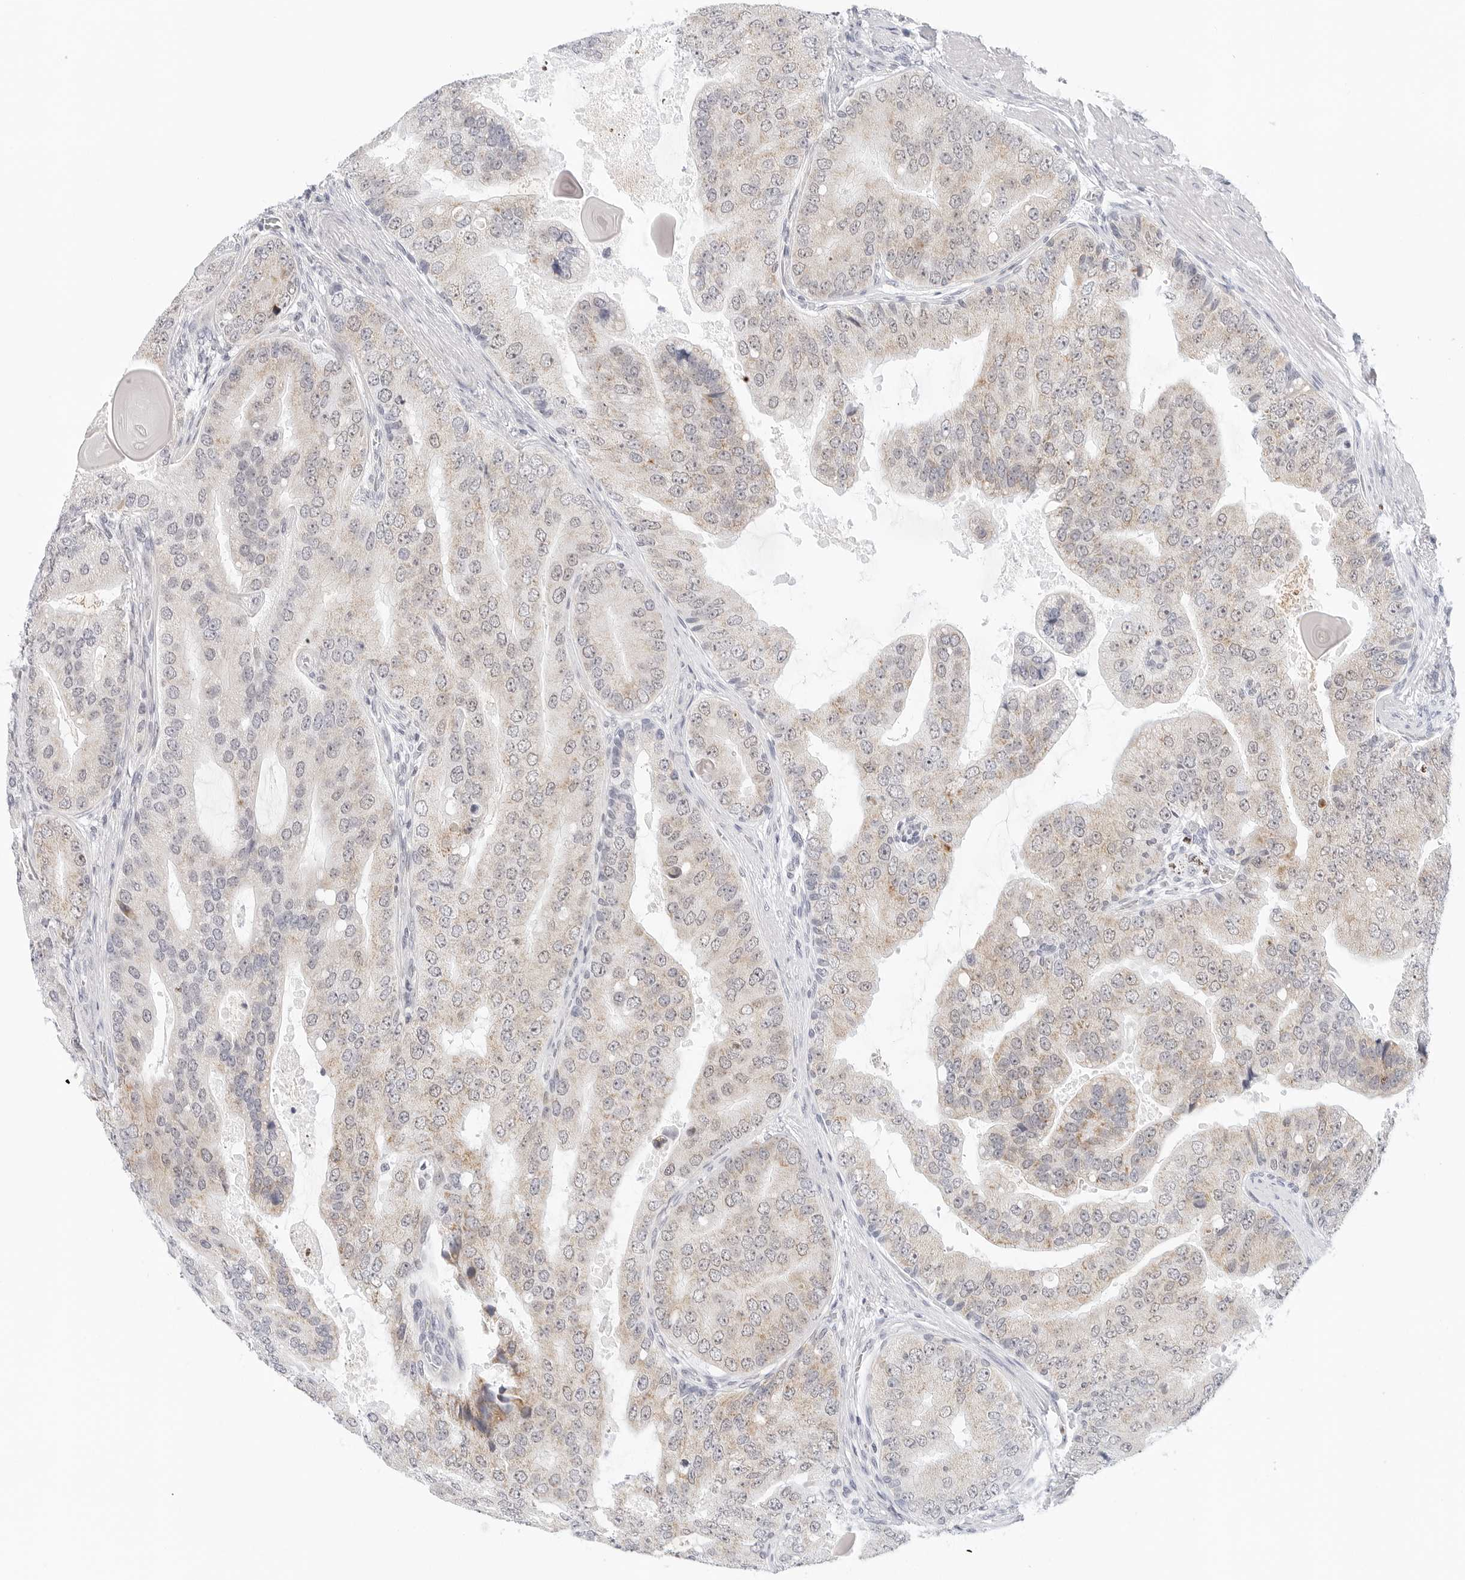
{"staining": {"intensity": "moderate", "quantity": "<25%", "location": "cytoplasmic/membranous"}, "tissue": "prostate cancer", "cell_type": "Tumor cells", "image_type": "cancer", "snomed": [{"axis": "morphology", "description": "Adenocarcinoma, High grade"}, {"axis": "topography", "description": "Prostate"}], "caption": "Prostate cancer (adenocarcinoma (high-grade)) stained with a brown dye exhibits moderate cytoplasmic/membranous positive expression in about <25% of tumor cells.", "gene": "TSEN2", "patient": {"sex": "male", "age": 70}}